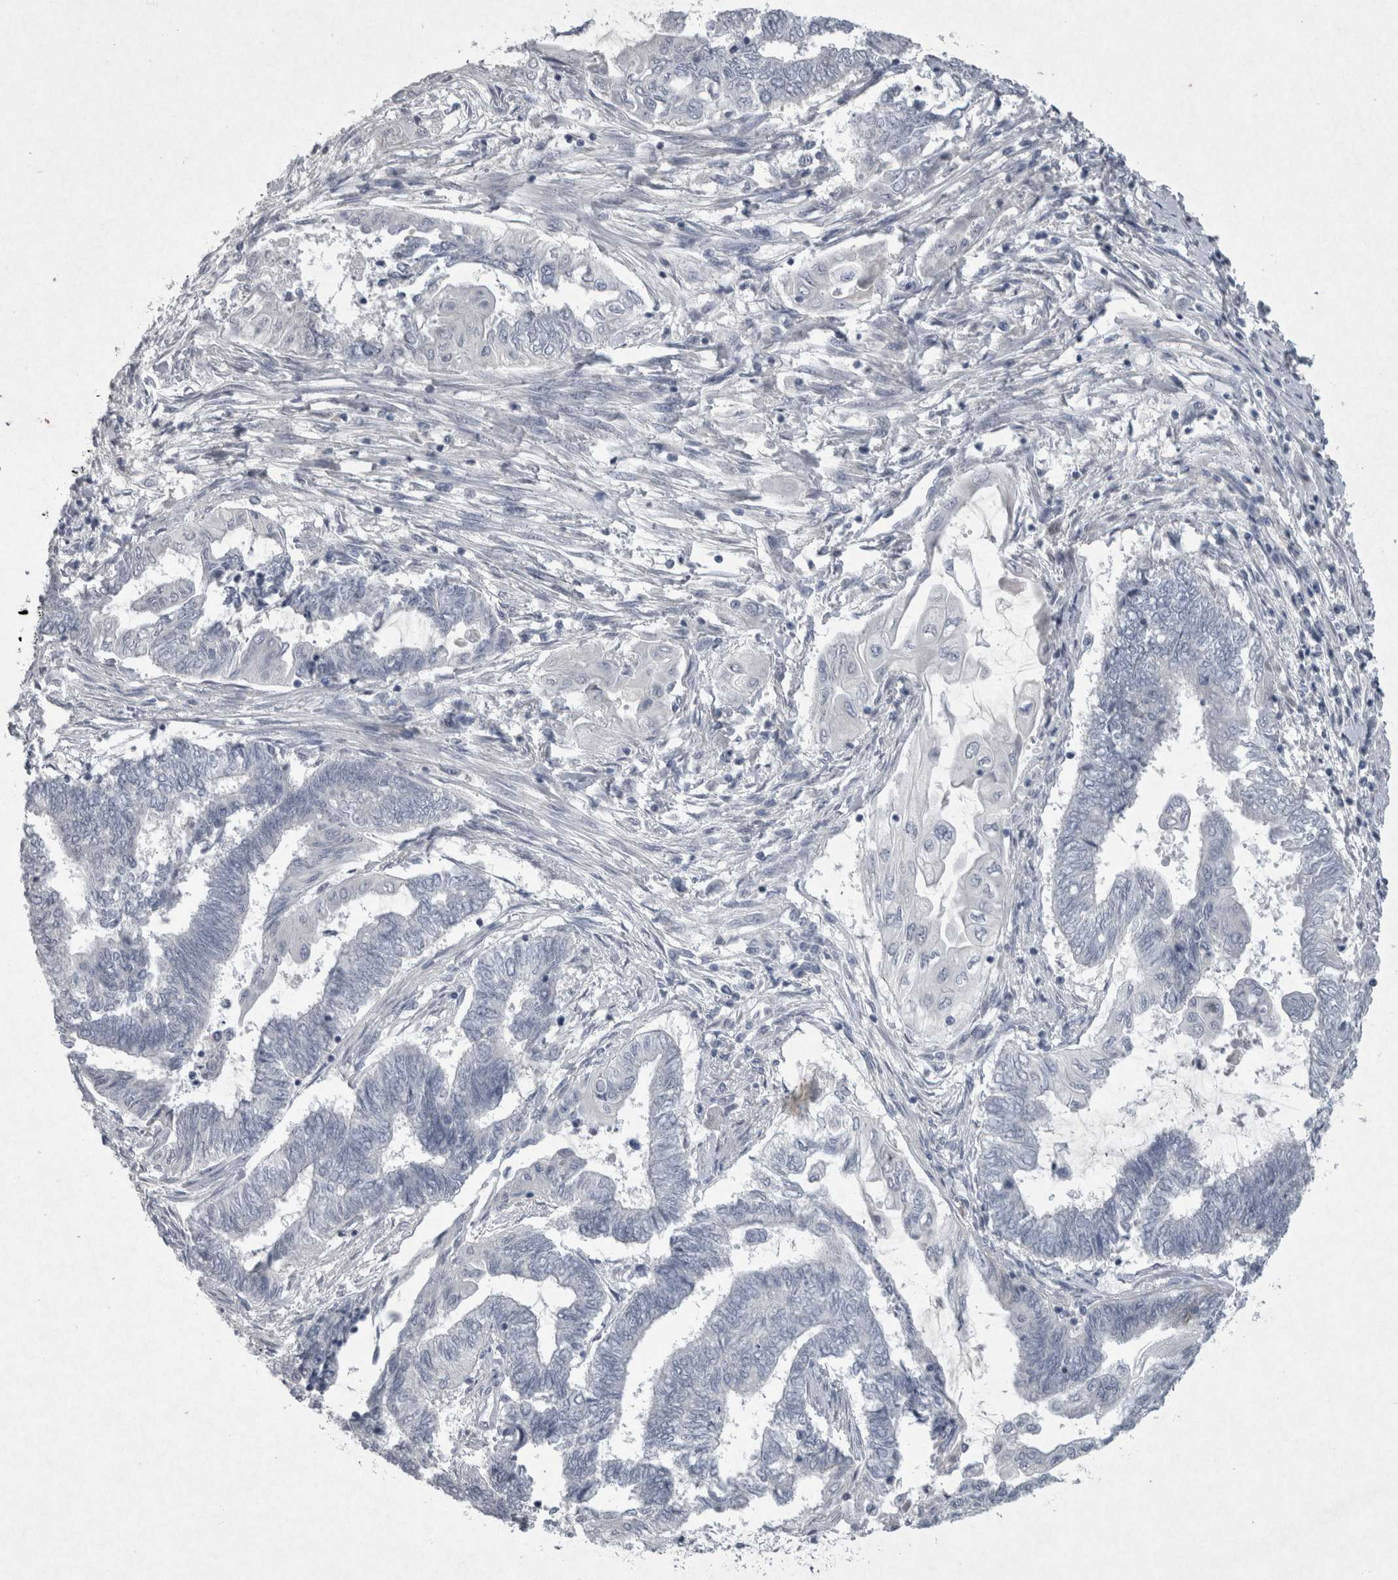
{"staining": {"intensity": "negative", "quantity": "none", "location": "none"}, "tissue": "endometrial cancer", "cell_type": "Tumor cells", "image_type": "cancer", "snomed": [{"axis": "morphology", "description": "Adenocarcinoma, NOS"}, {"axis": "topography", "description": "Uterus"}, {"axis": "topography", "description": "Endometrium"}], "caption": "This is a micrograph of immunohistochemistry staining of adenocarcinoma (endometrial), which shows no positivity in tumor cells. (DAB immunohistochemistry (IHC) visualized using brightfield microscopy, high magnification).", "gene": "PDX1", "patient": {"sex": "female", "age": 70}}